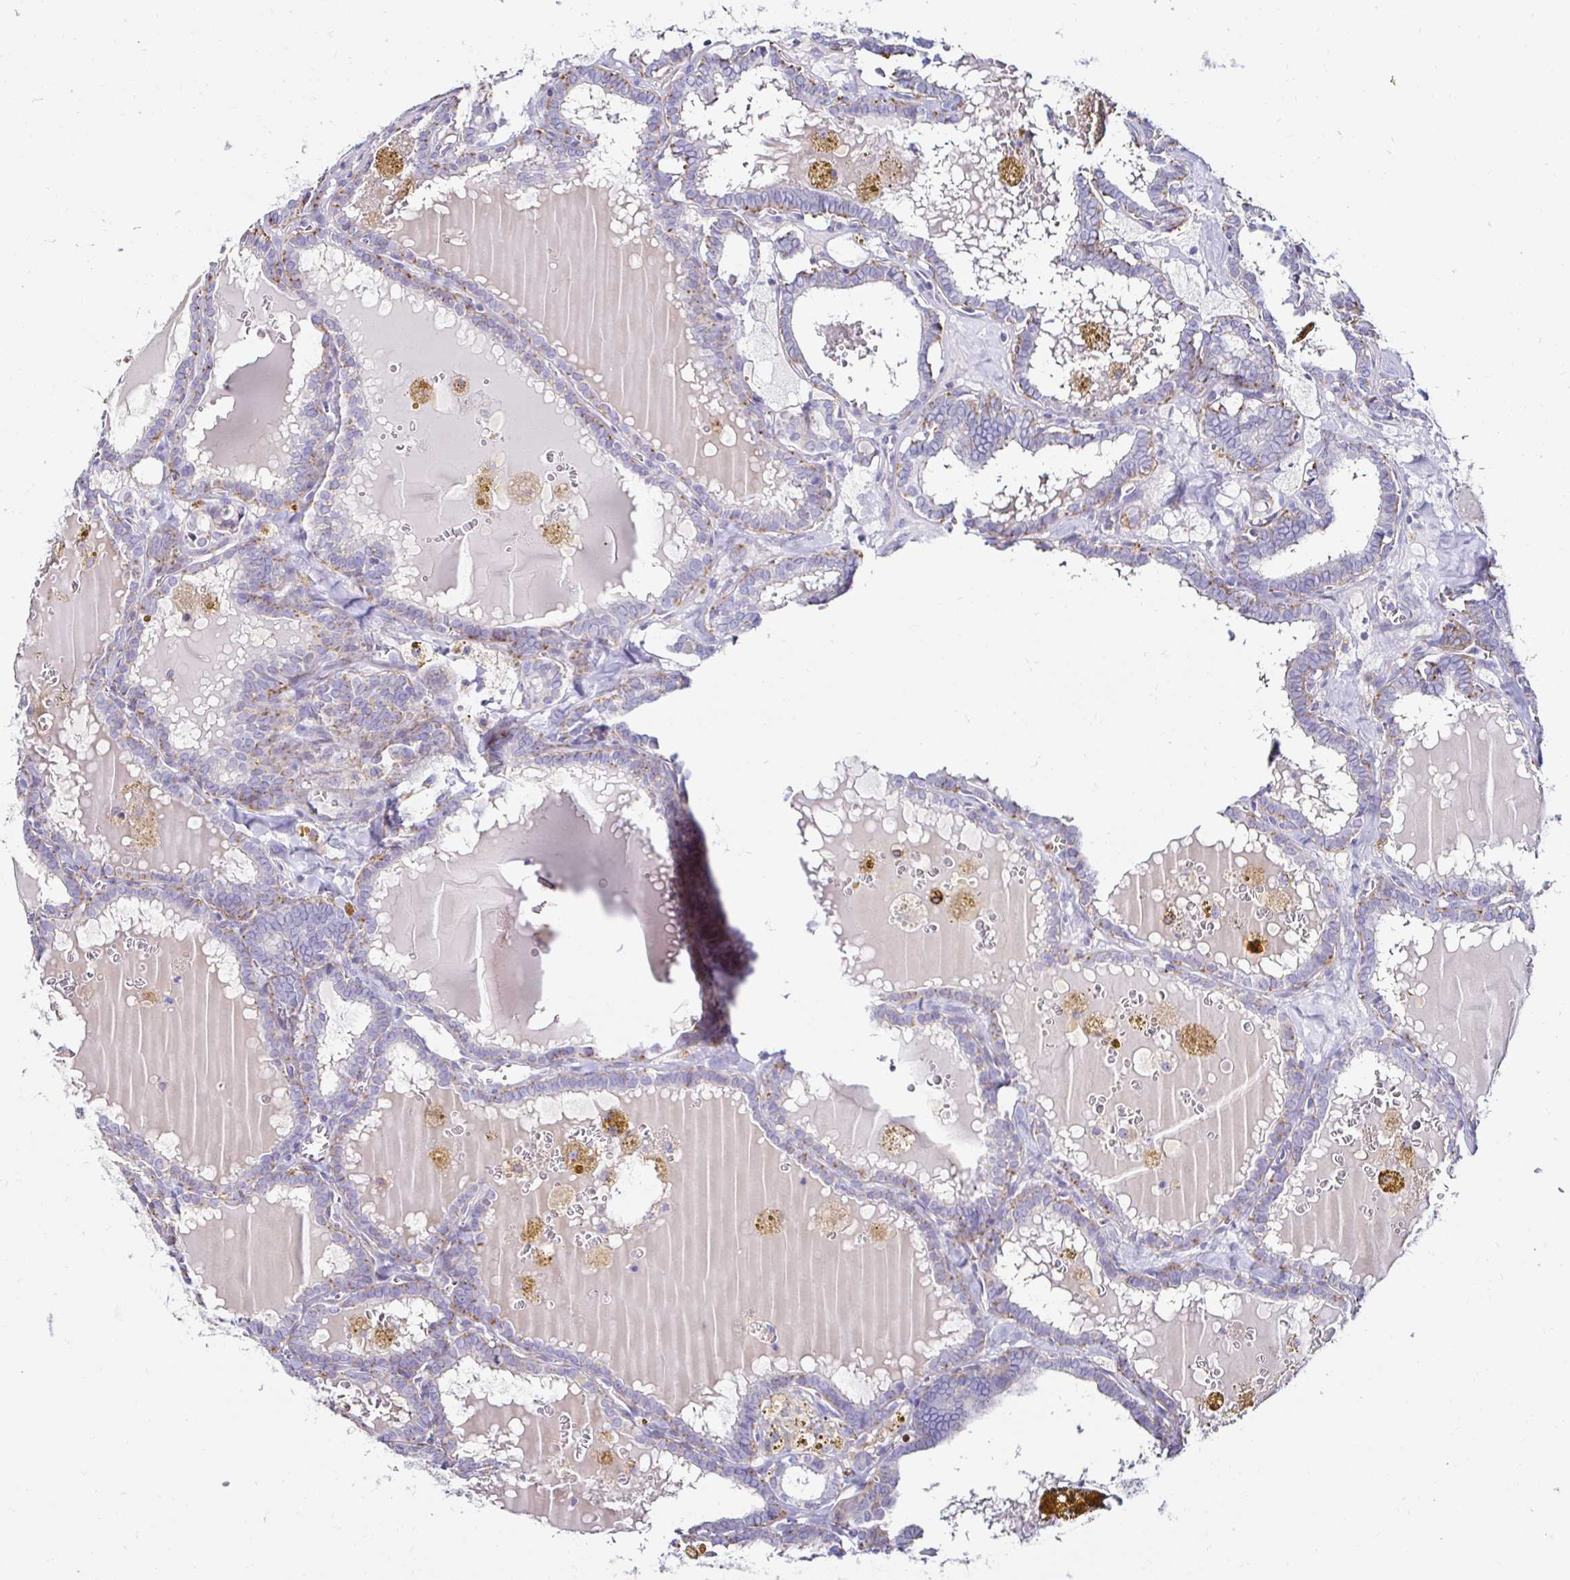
{"staining": {"intensity": "weak", "quantity": "25%-75%", "location": "cytoplasmic/membranous"}, "tissue": "thyroid cancer", "cell_type": "Tumor cells", "image_type": "cancer", "snomed": [{"axis": "morphology", "description": "Papillary adenocarcinoma, NOS"}, {"axis": "topography", "description": "Thyroid gland"}], "caption": "Thyroid cancer tissue exhibits weak cytoplasmic/membranous staining in approximately 25%-75% of tumor cells (DAB (3,3'-diaminobenzidine) IHC with brightfield microscopy, high magnification).", "gene": "GALNS", "patient": {"sex": "female", "age": 39}}